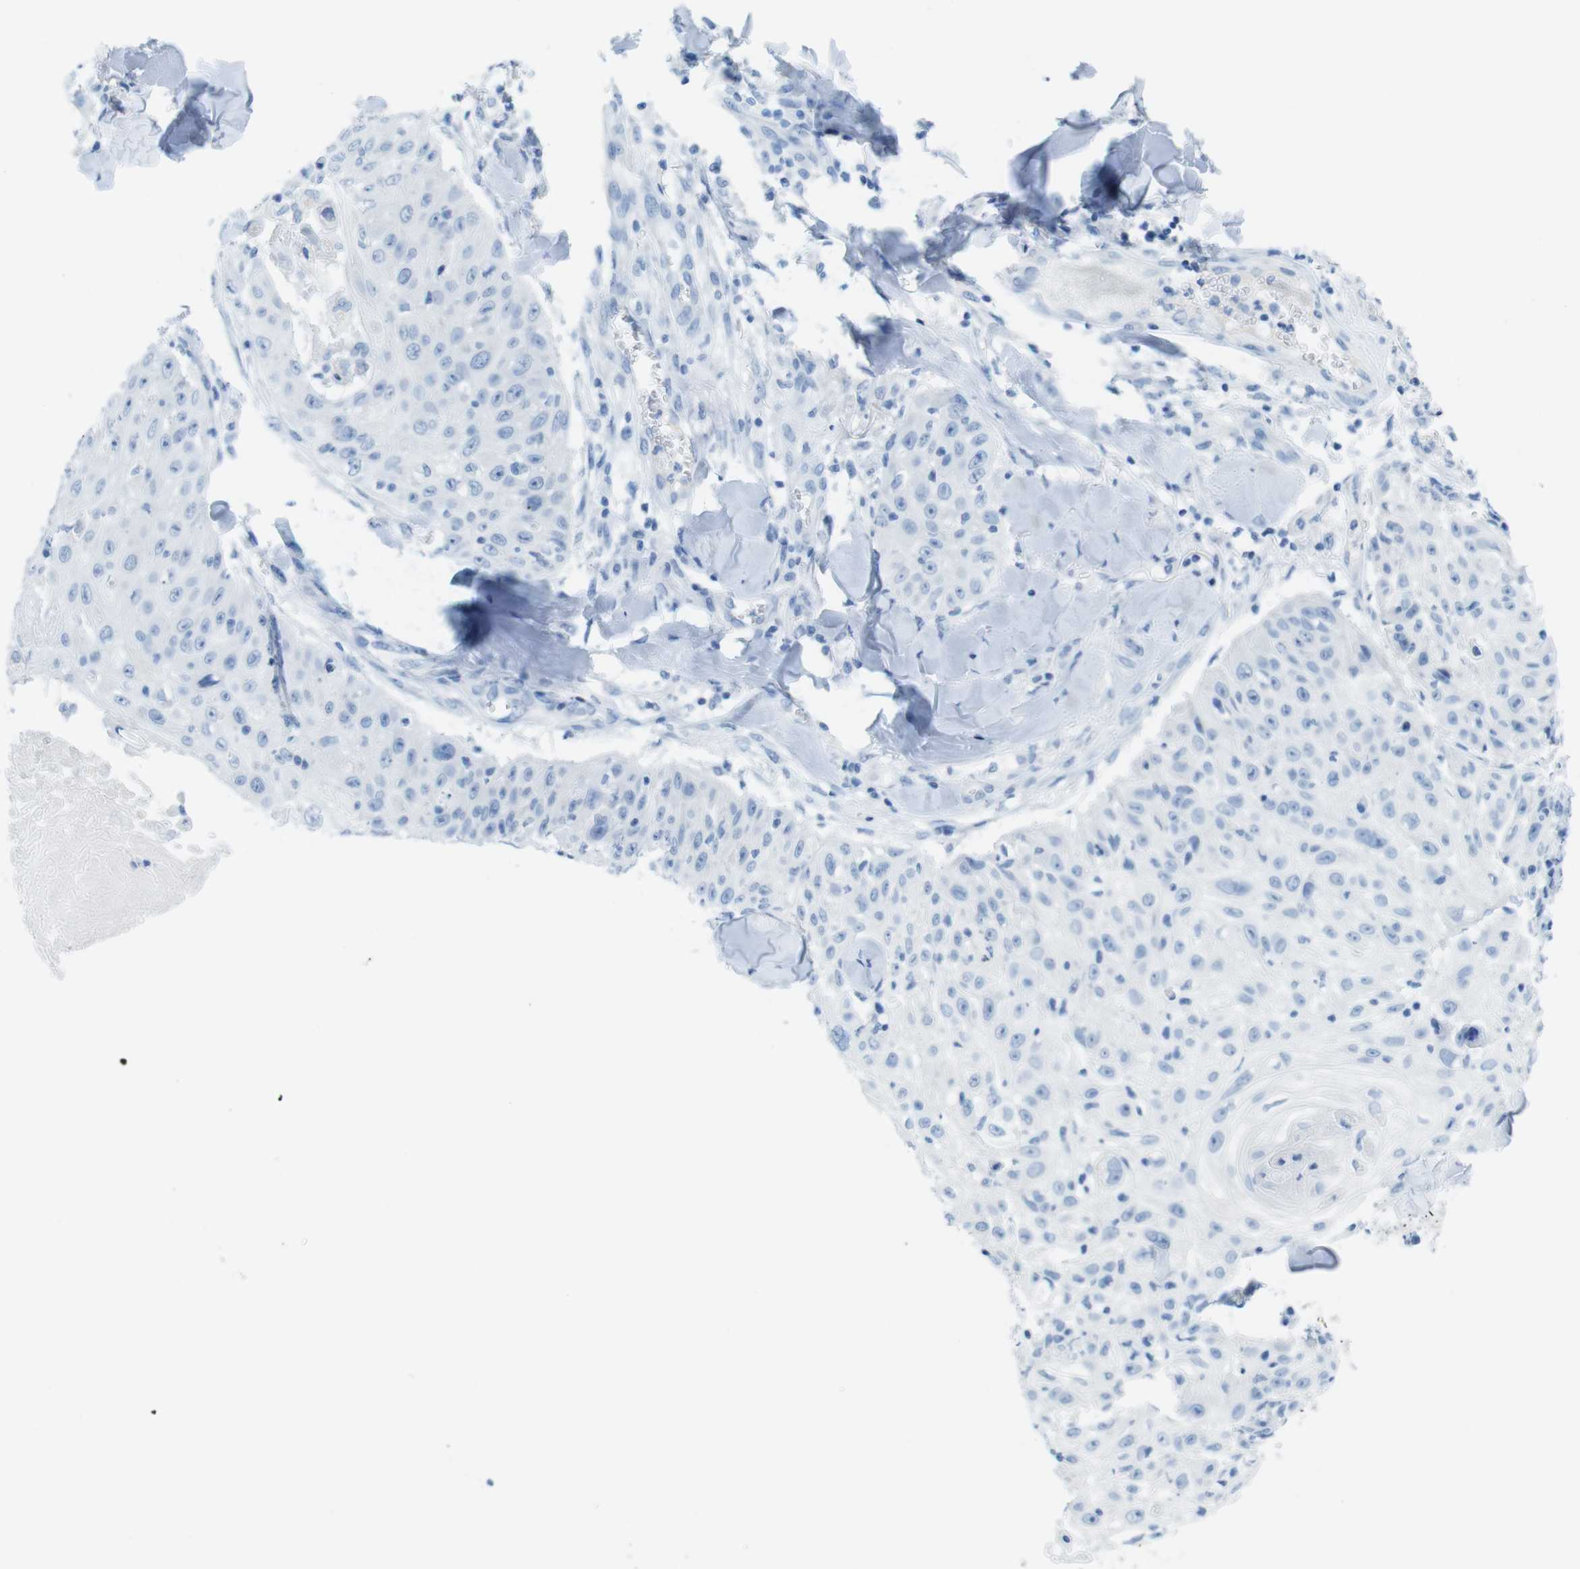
{"staining": {"intensity": "negative", "quantity": "none", "location": "none"}, "tissue": "skin cancer", "cell_type": "Tumor cells", "image_type": "cancer", "snomed": [{"axis": "morphology", "description": "Squamous cell carcinoma, NOS"}, {"axis": "topography", "description": "Skin"}], "caption": "A histopathology image of skin squamous cell carcinoma stained for a protein reveals no brown staining in tumor cells.", "gene": "GAP43", "patient": {"sex": "male", "age": 86}}